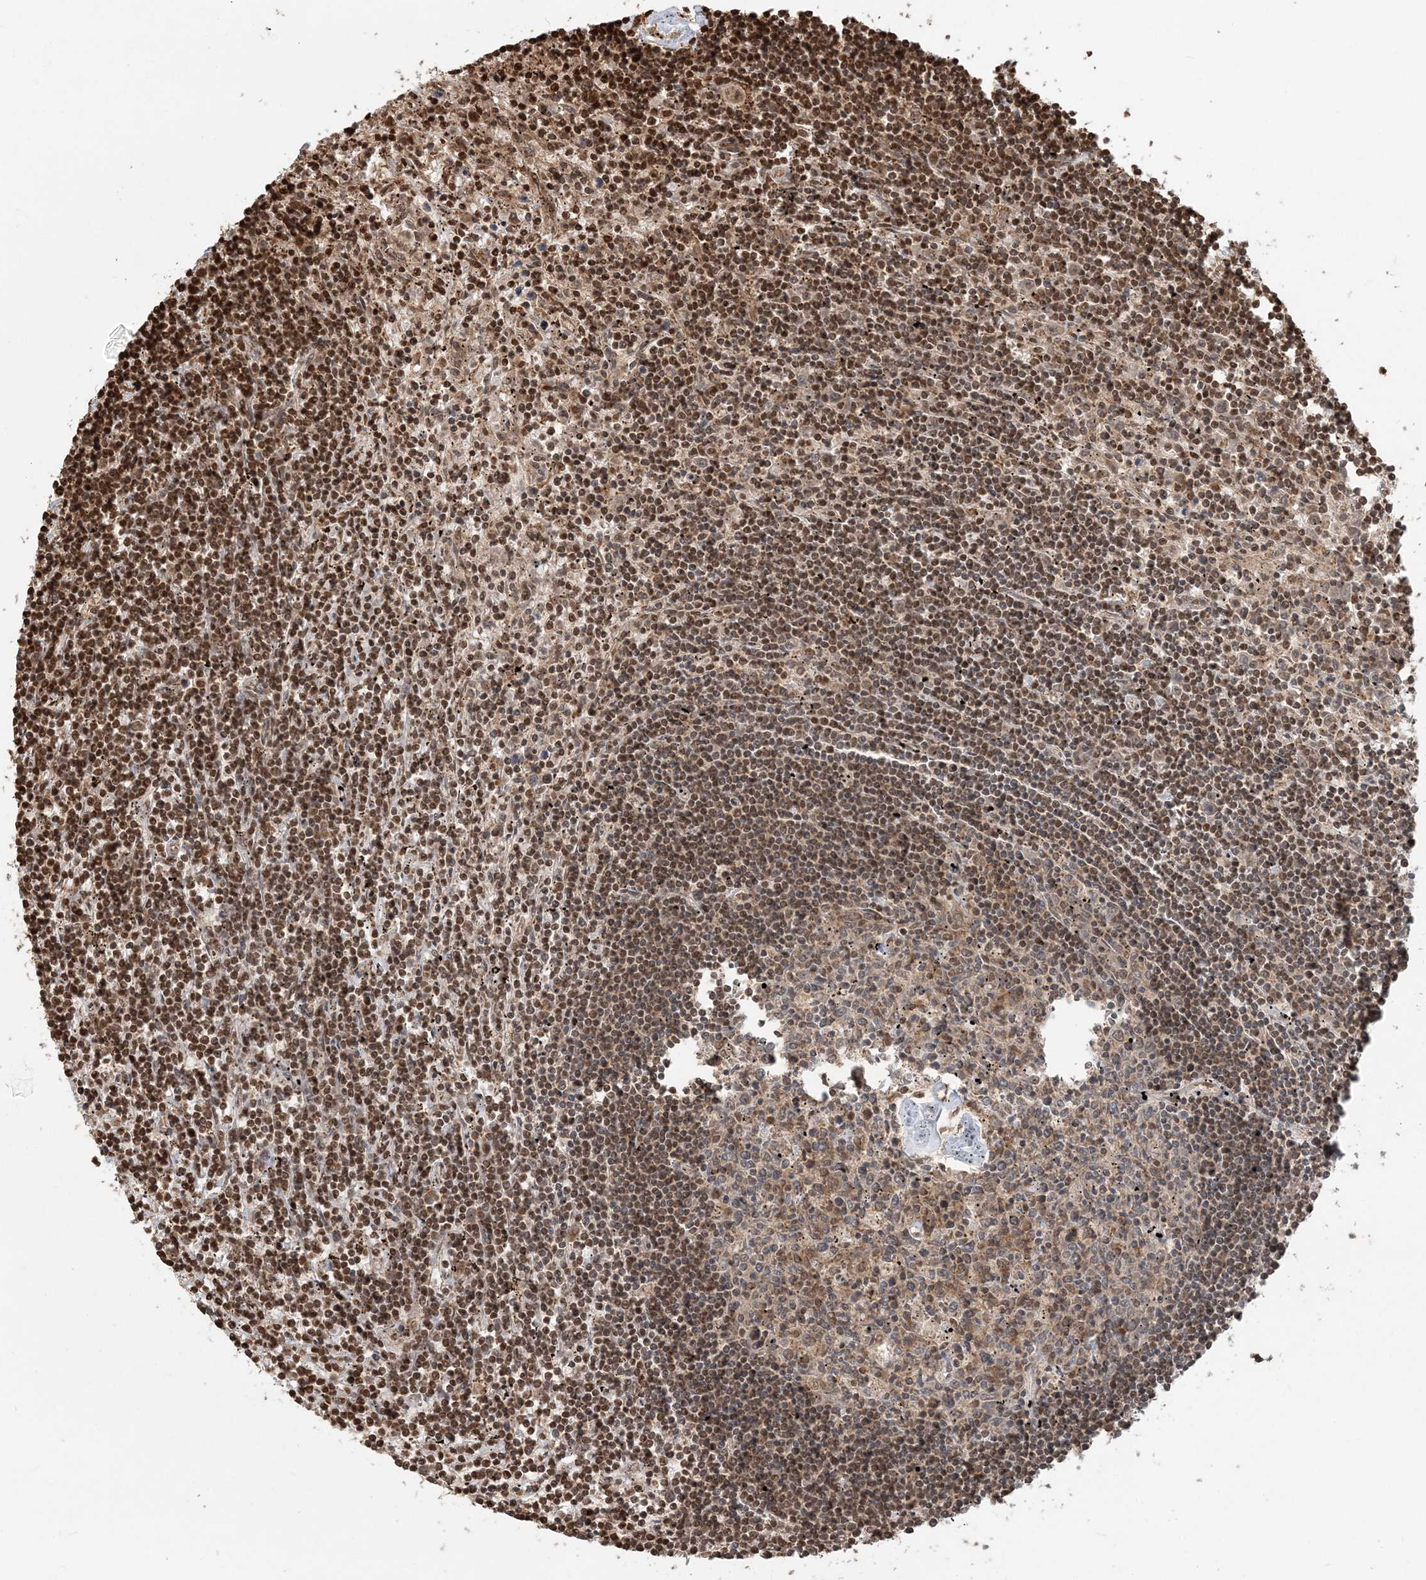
{"staining": {"intensity": "moderate", "quantity": ">75%", "location": "nuclear"}, "tissue": "lymphoma", "cell_type": "Tumor cells", "image_type": "cancer", "snomed": [{"axis": "morphology", "description": "Malignant lymphoma, non-Hodgkin's type, Low grade"}, {"axis": "topography", "description": "Spleen"}], "caption": "The micrograph displays staining of lymphoma, revealing moderate nuclear protein staining (brown color) within tumor cells.", "gene": "ARHGAP35", "patient": {"sex": "male", "age": 76}}